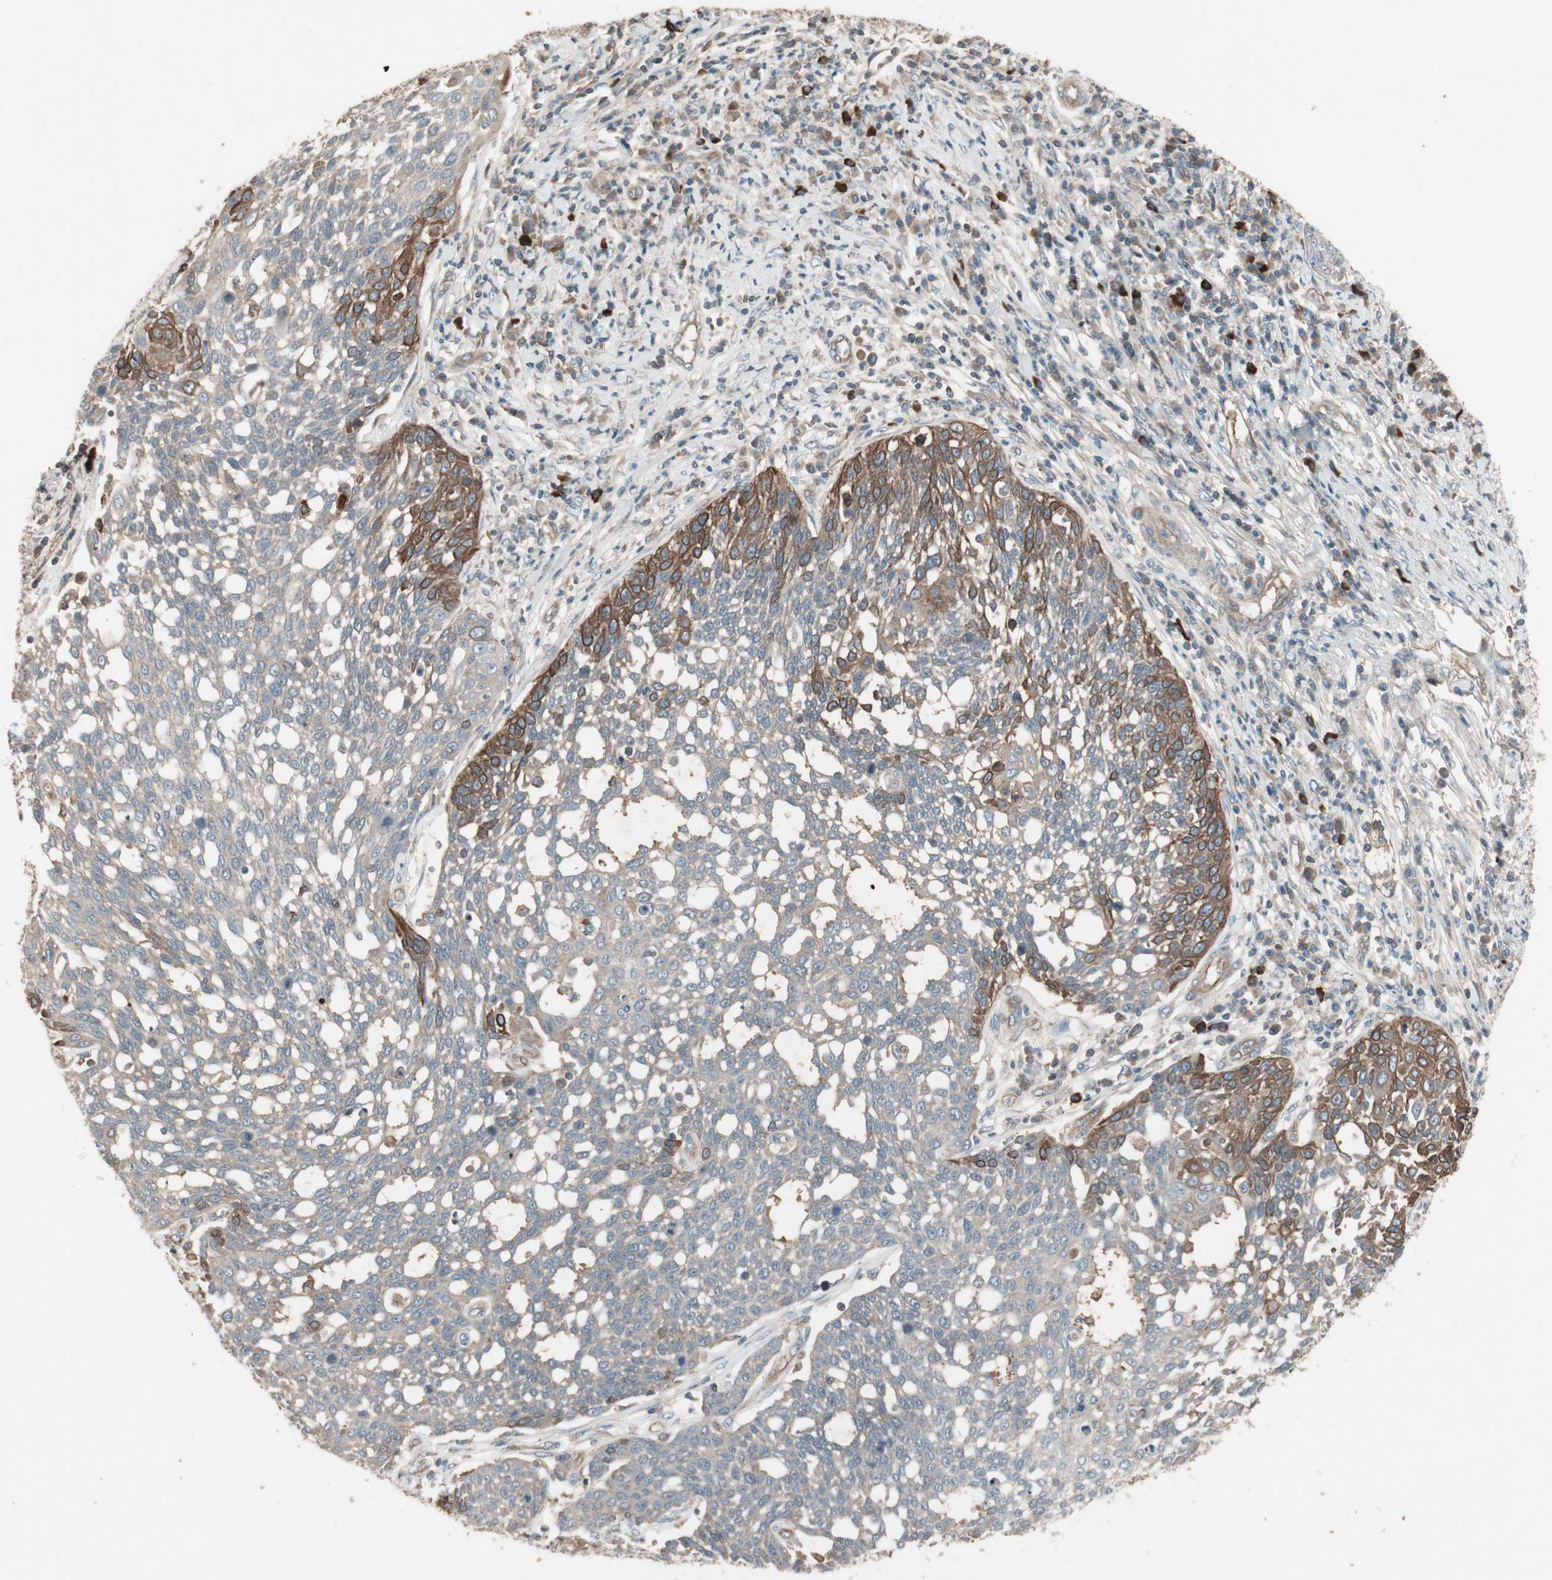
{"staining": {"intensity": "strong", "quantity": "<25%", "location": "cytoplasmic/membranous"}, "tissue": "cervical cancer", "cell_type": "Tumor cells", "image_type": "cancer", "snomed": [{"axis": "morphology", "description": "Squamous cell carcinoma, NOS"}, {"axis": "topography", "description": "Cervix"}], "caption": "About <25% of tumor cells in human squamous cell carcinoma (cervical) exhibit strong cytoplasmic/membranous protein staining as visualized by brown immunohistochemical staining.", "gene": "TFPI", "patient": {"sex": "female", "age": 34}}